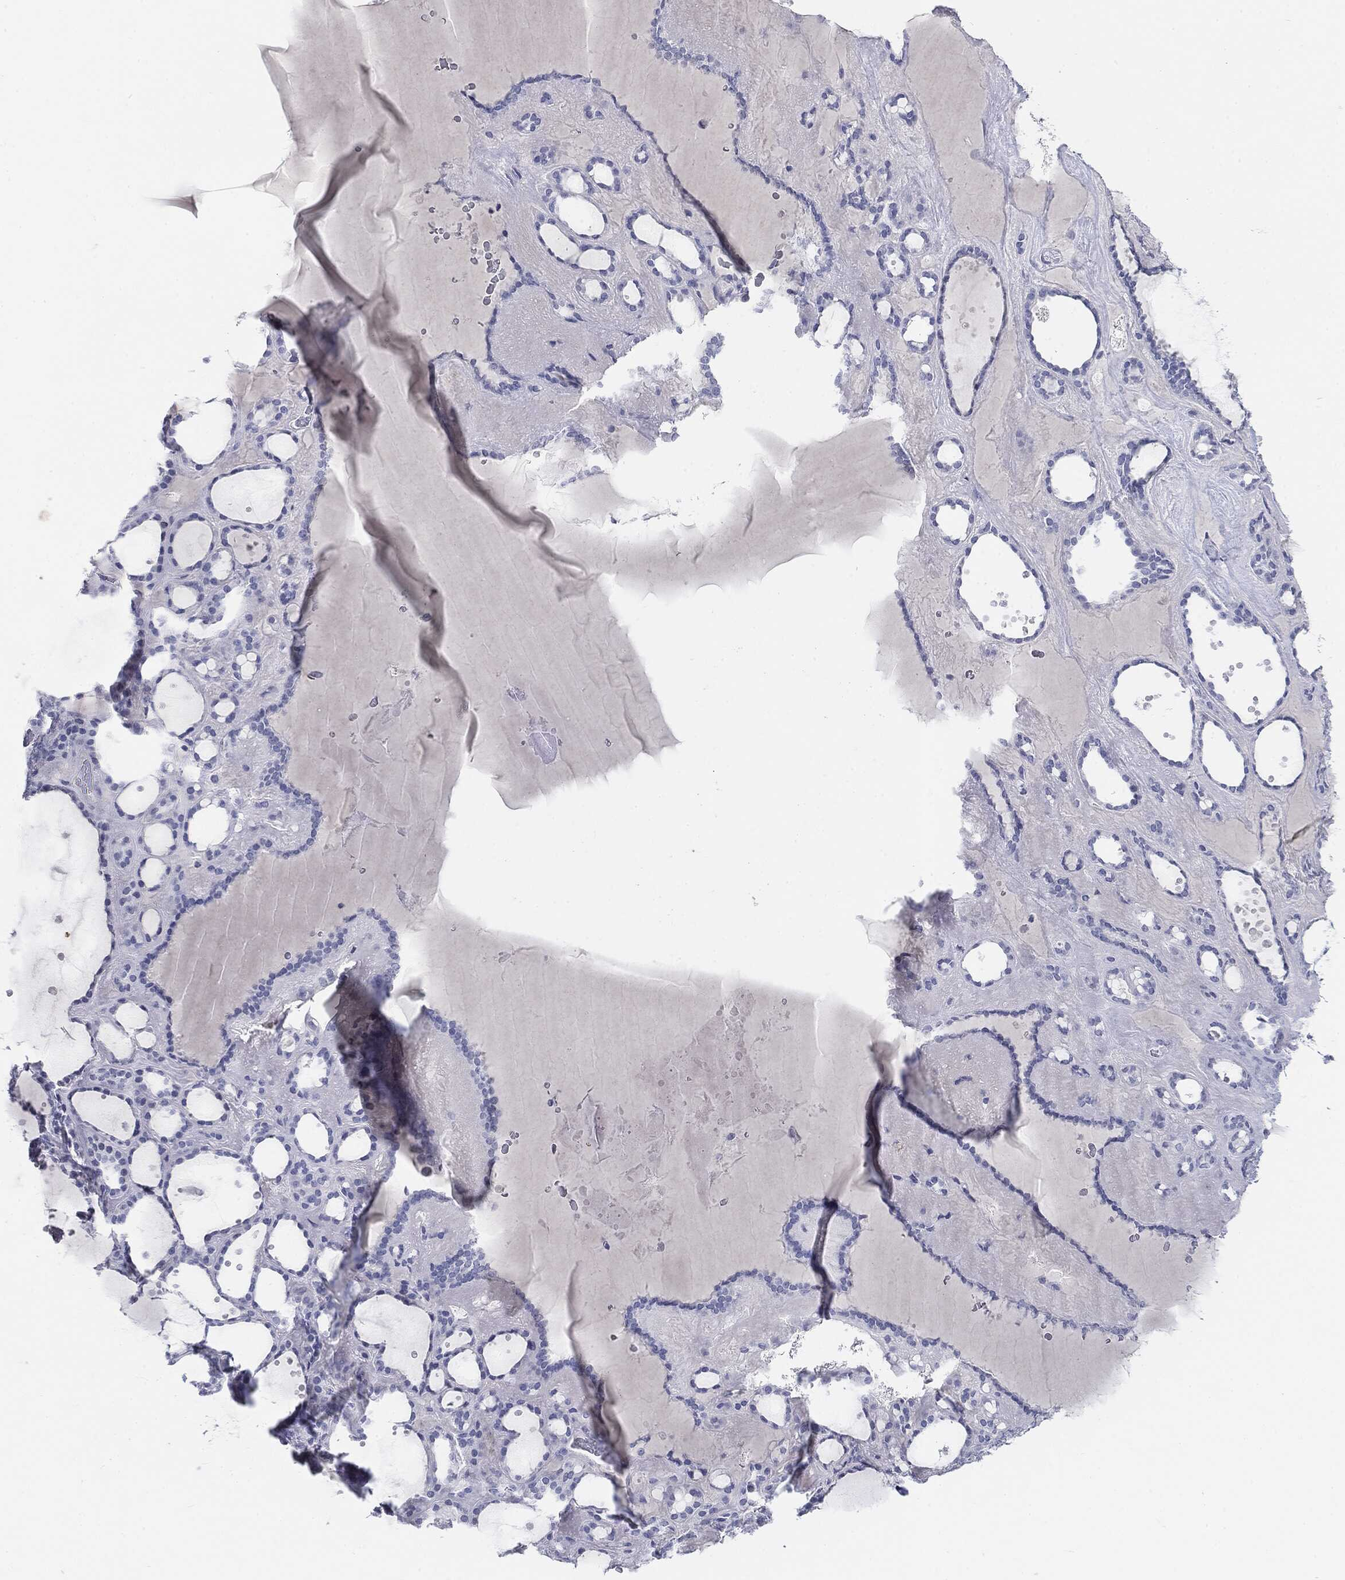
{"staining": {"intensity": "negative", "quantity": "none", "location": "none"}, "tissue": "thyroid gland", "cell_type": "Glandular cells", "image_type": "normal", "snomed": [{"axis": "morphology", "description": "Normal tissue, NOS"}, {"axis": "topography", "description": "Thyroid gland"}], "caption": "The histopathology image displays no significant staining in glandular cells of thyroid gland.", "gene": "CGB1", "patient": {"sex": "male", "age": 63}}